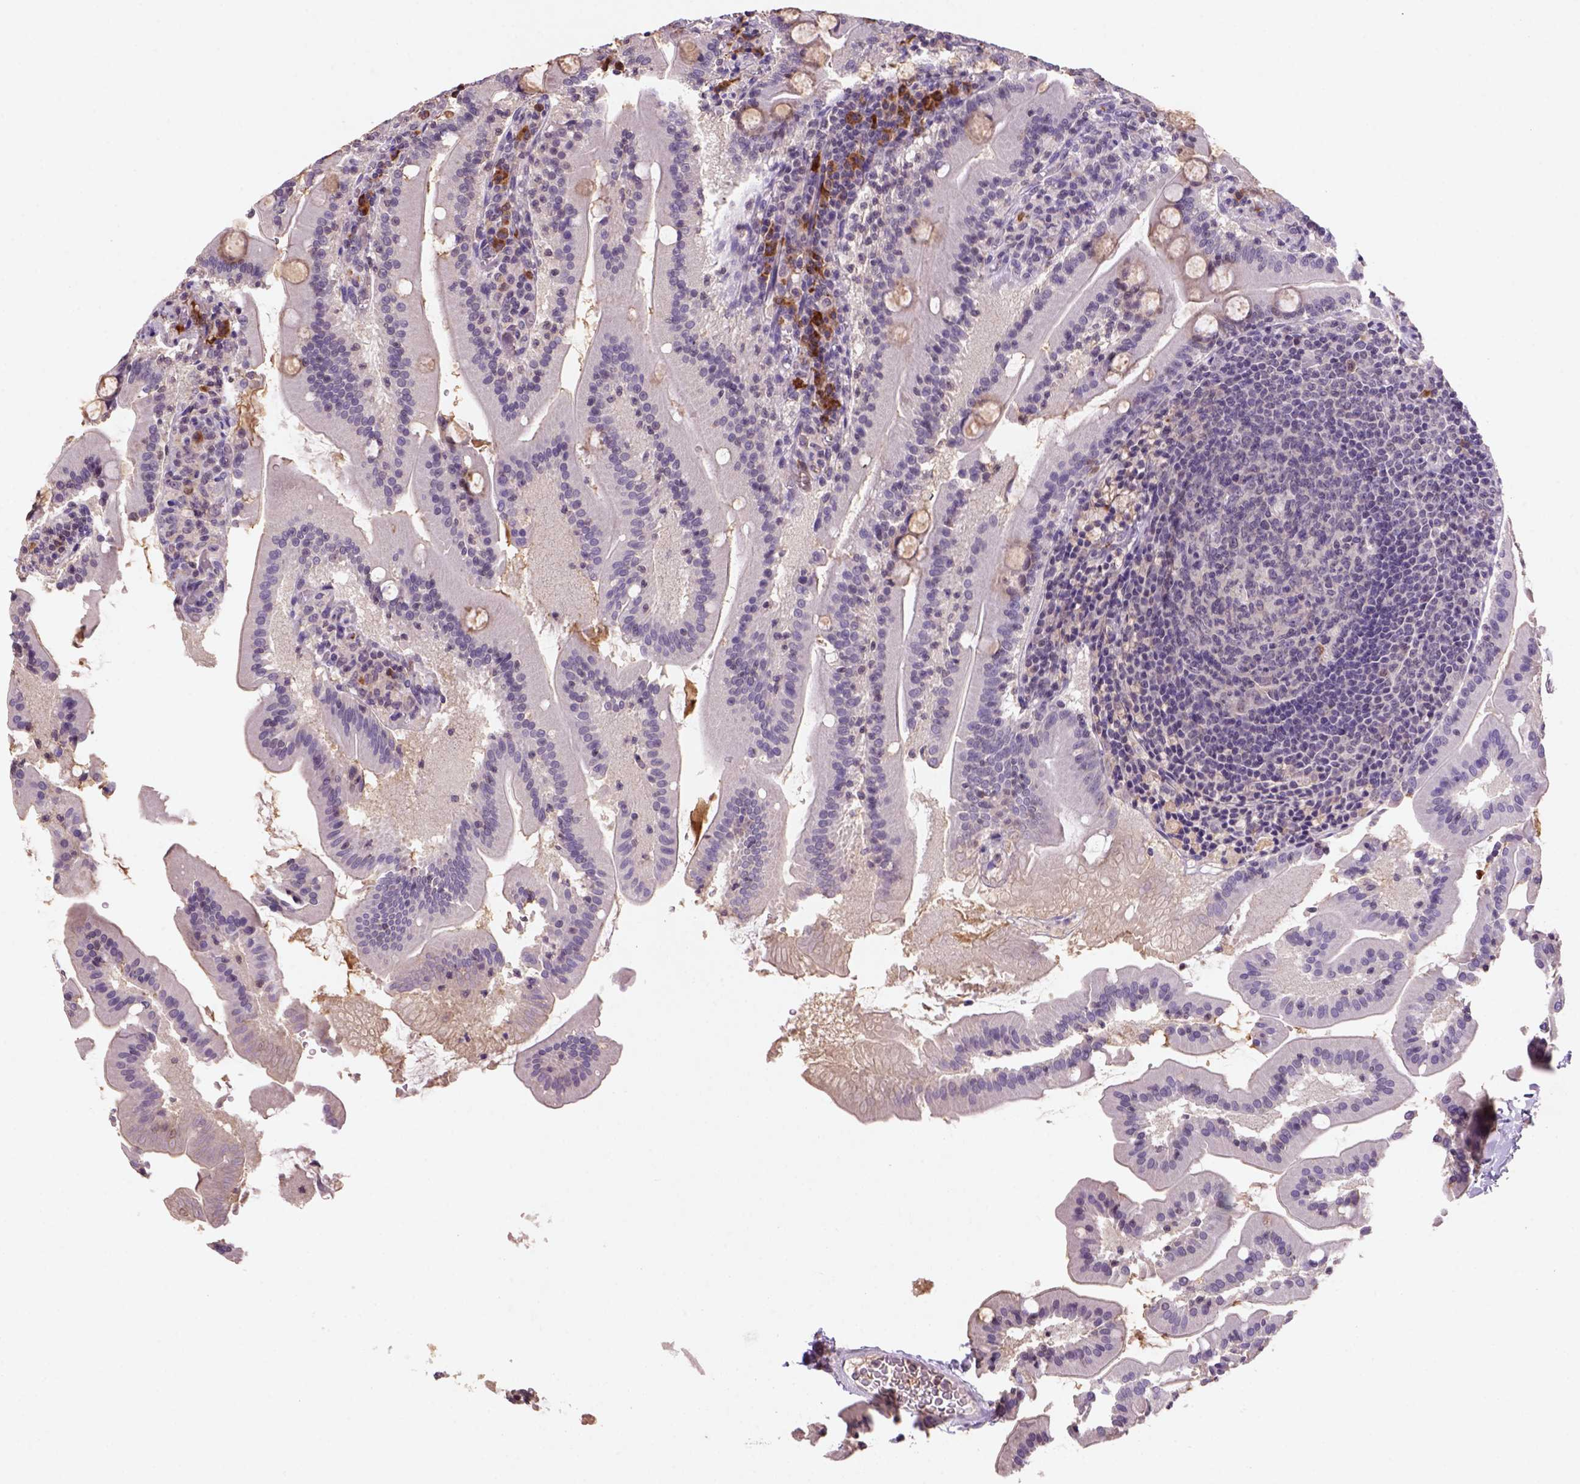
{"staining": {"intensity": "weak", "quantity": "25%-75%", "location": "cytoplasmic/membranous,nuclear"}, "tissue": "small intestine", "cell_type": "Glandular cells", "image_type": "normal", "snomed": [{"axis": "morphology", "description": "Normal tissue, NOS"}, {"axis": "topography", "description": "Small intestine"}], "caption": "A histopathology image of human small intestine stained for a protein shows weak cytoplasmic/membranous,nuclear brown staining in glandular cells. The protein is shown in brown color, while the nuclei are stained blue.", "gene": "SCML4", "patient": {"sex": "male", "age": 37}}